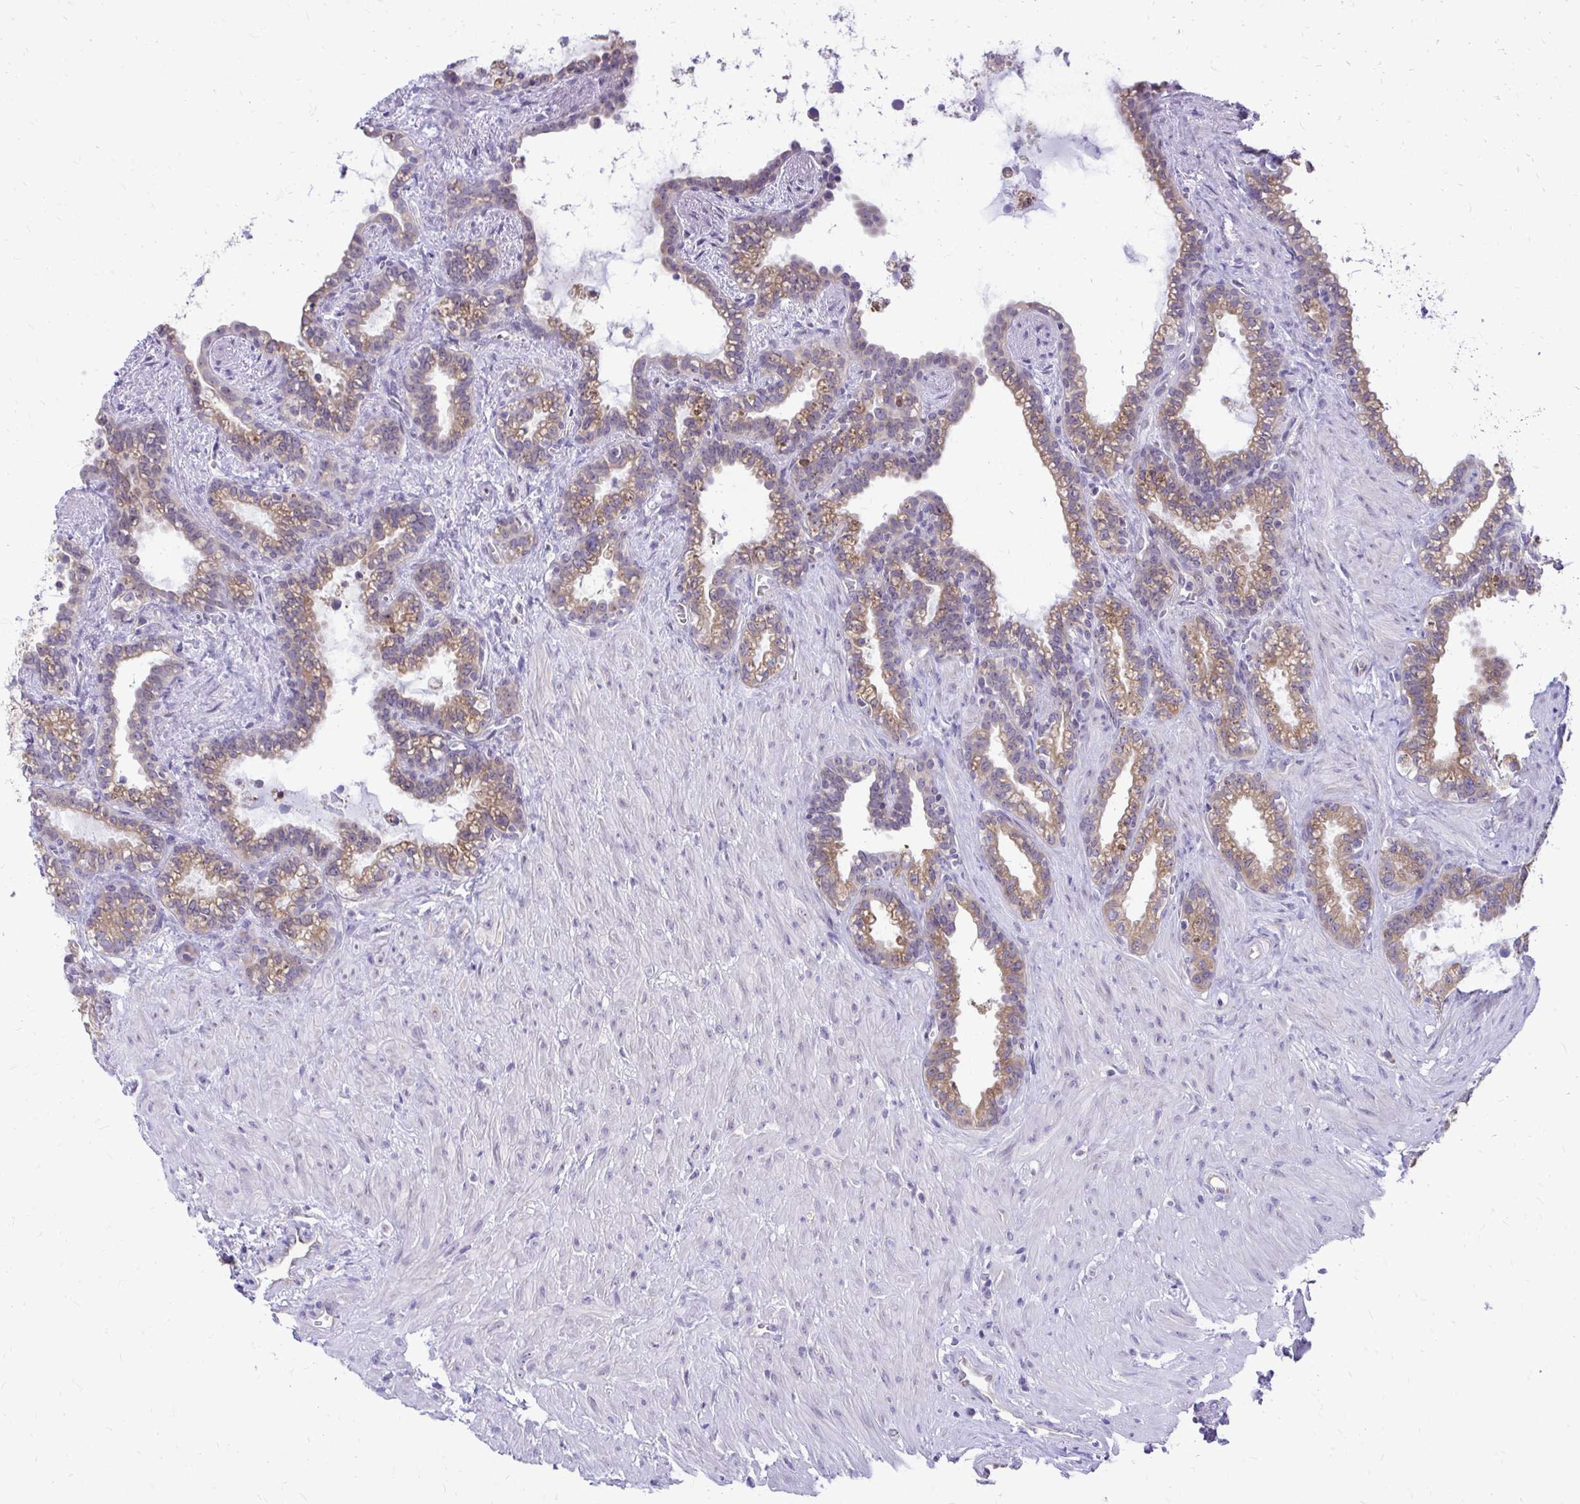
{"staining": {"intensity": "moderate", "quantity": ">75%", "location": "cytoplasmic/membranous"}, "tissue": "seminal vesicle", "cell_type": "Glandular cells", "image_type": "normal", "snomed": [{"axis": "morphology", "description": "Normal tissue, NOS"}, {"axis": "topography", "description": "Seminal veicle"}], "caption": "Approximately >75% of glandular cells in normal seminal vesicle reveal moderate cytoplasmic/membranous protein staining as visualized by brown immunohistochemical staining.", "gene": "NIFK", "patient": {"sex": "male", "age": 76}}